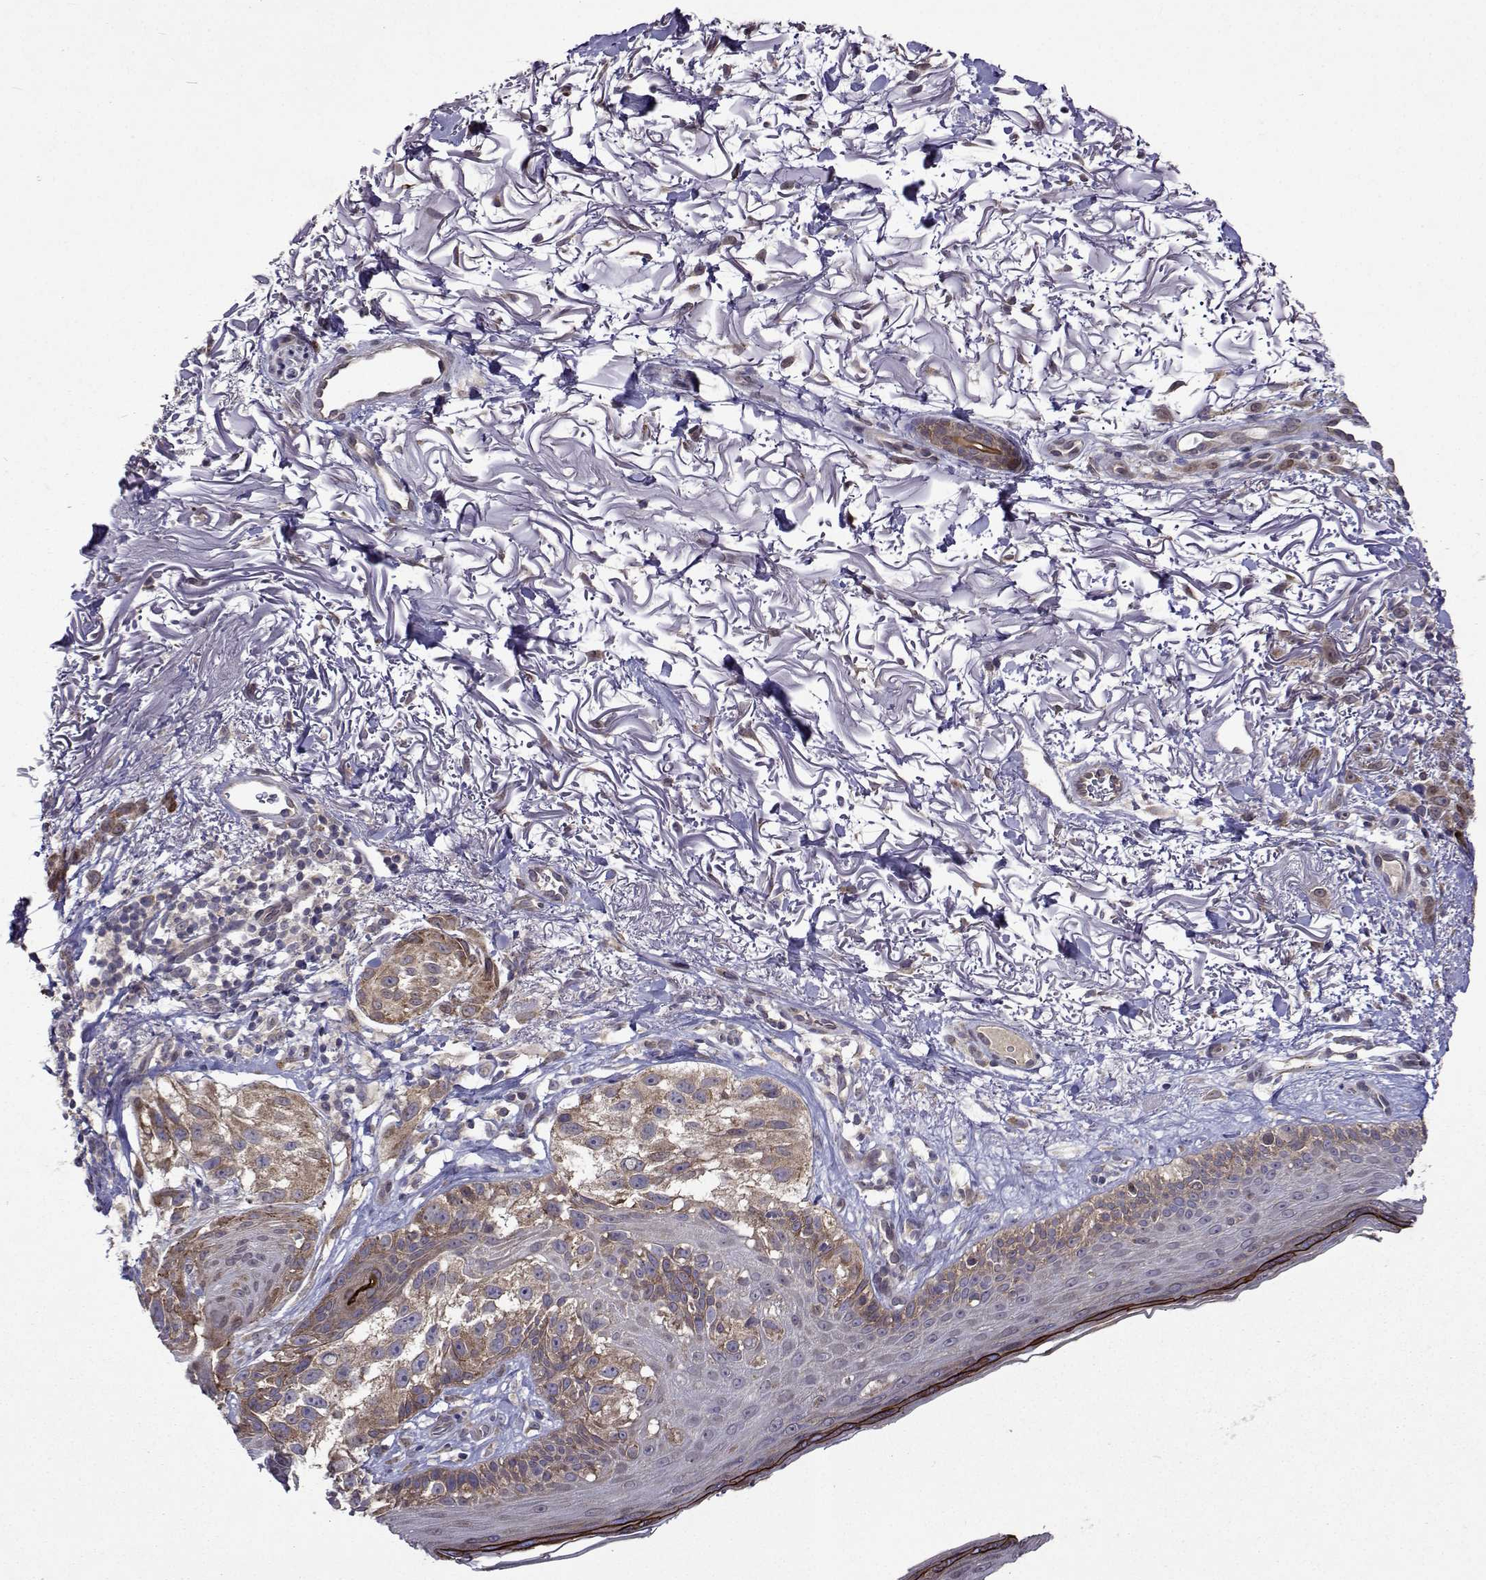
{"staining": {"intensity": "weak", "quantity": ">75%", "location": "cytoplasmic/membranous"}, "tissue": "melanoma", "cell_type": "Tumor cells", "image_type": "cancer", "snomed": [{"axis": "morphology", "description": "Malignant melanoma, NOS"}, {"axis": "topography", "description": "Skin"}], "caption": "About >75% of tumor cells in melanoma demonstrate weak cytoplasmic/membranous protein staining as visualized by brown immunohistochemical staining.", "gene": "TARBP2", "patient": {"sex": "female", "age": 86}}